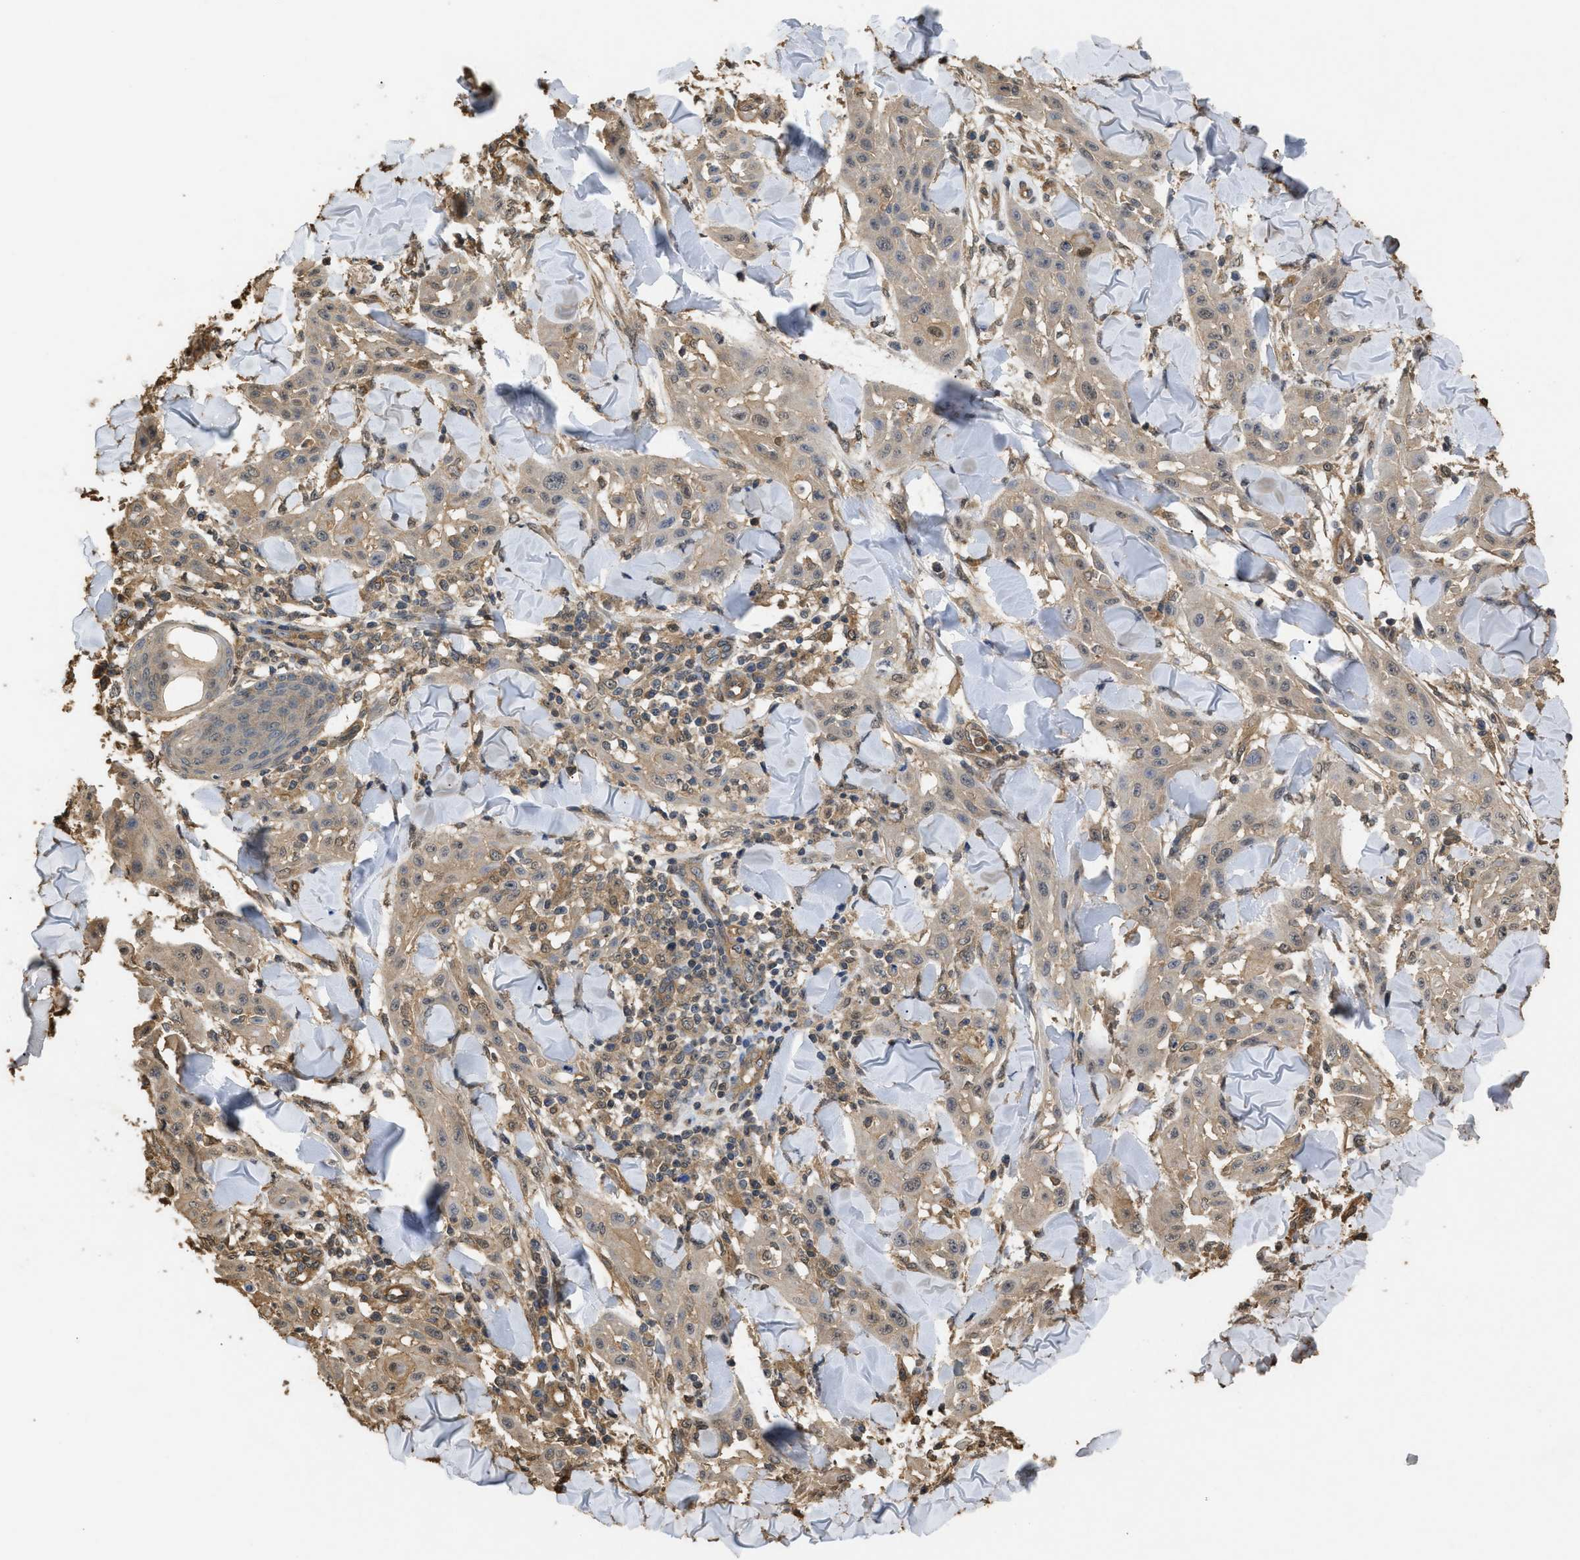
{"staining": {"intensity": "weak", "quantity": ">75%", "location": "cytoplasmic/membranous"}, "tissue": "skin cancer", "cell_type": "Tumor cells", "image_type": "cancer", "snomed": [{"axis": "morphology", "description": "Squamous cell carcinoma, NOS"}, {"axis": "topography", "description": "Skin"}], "caption": "This photomicrograph reveals immunohistochemistry staining of human skin squamous cell carcinoma, with low weak cytoplasmic/membranous positivity in about >75% of tumor cells.", "gene": "CALM1", "patient": {"sex": "male", "age": 24}}